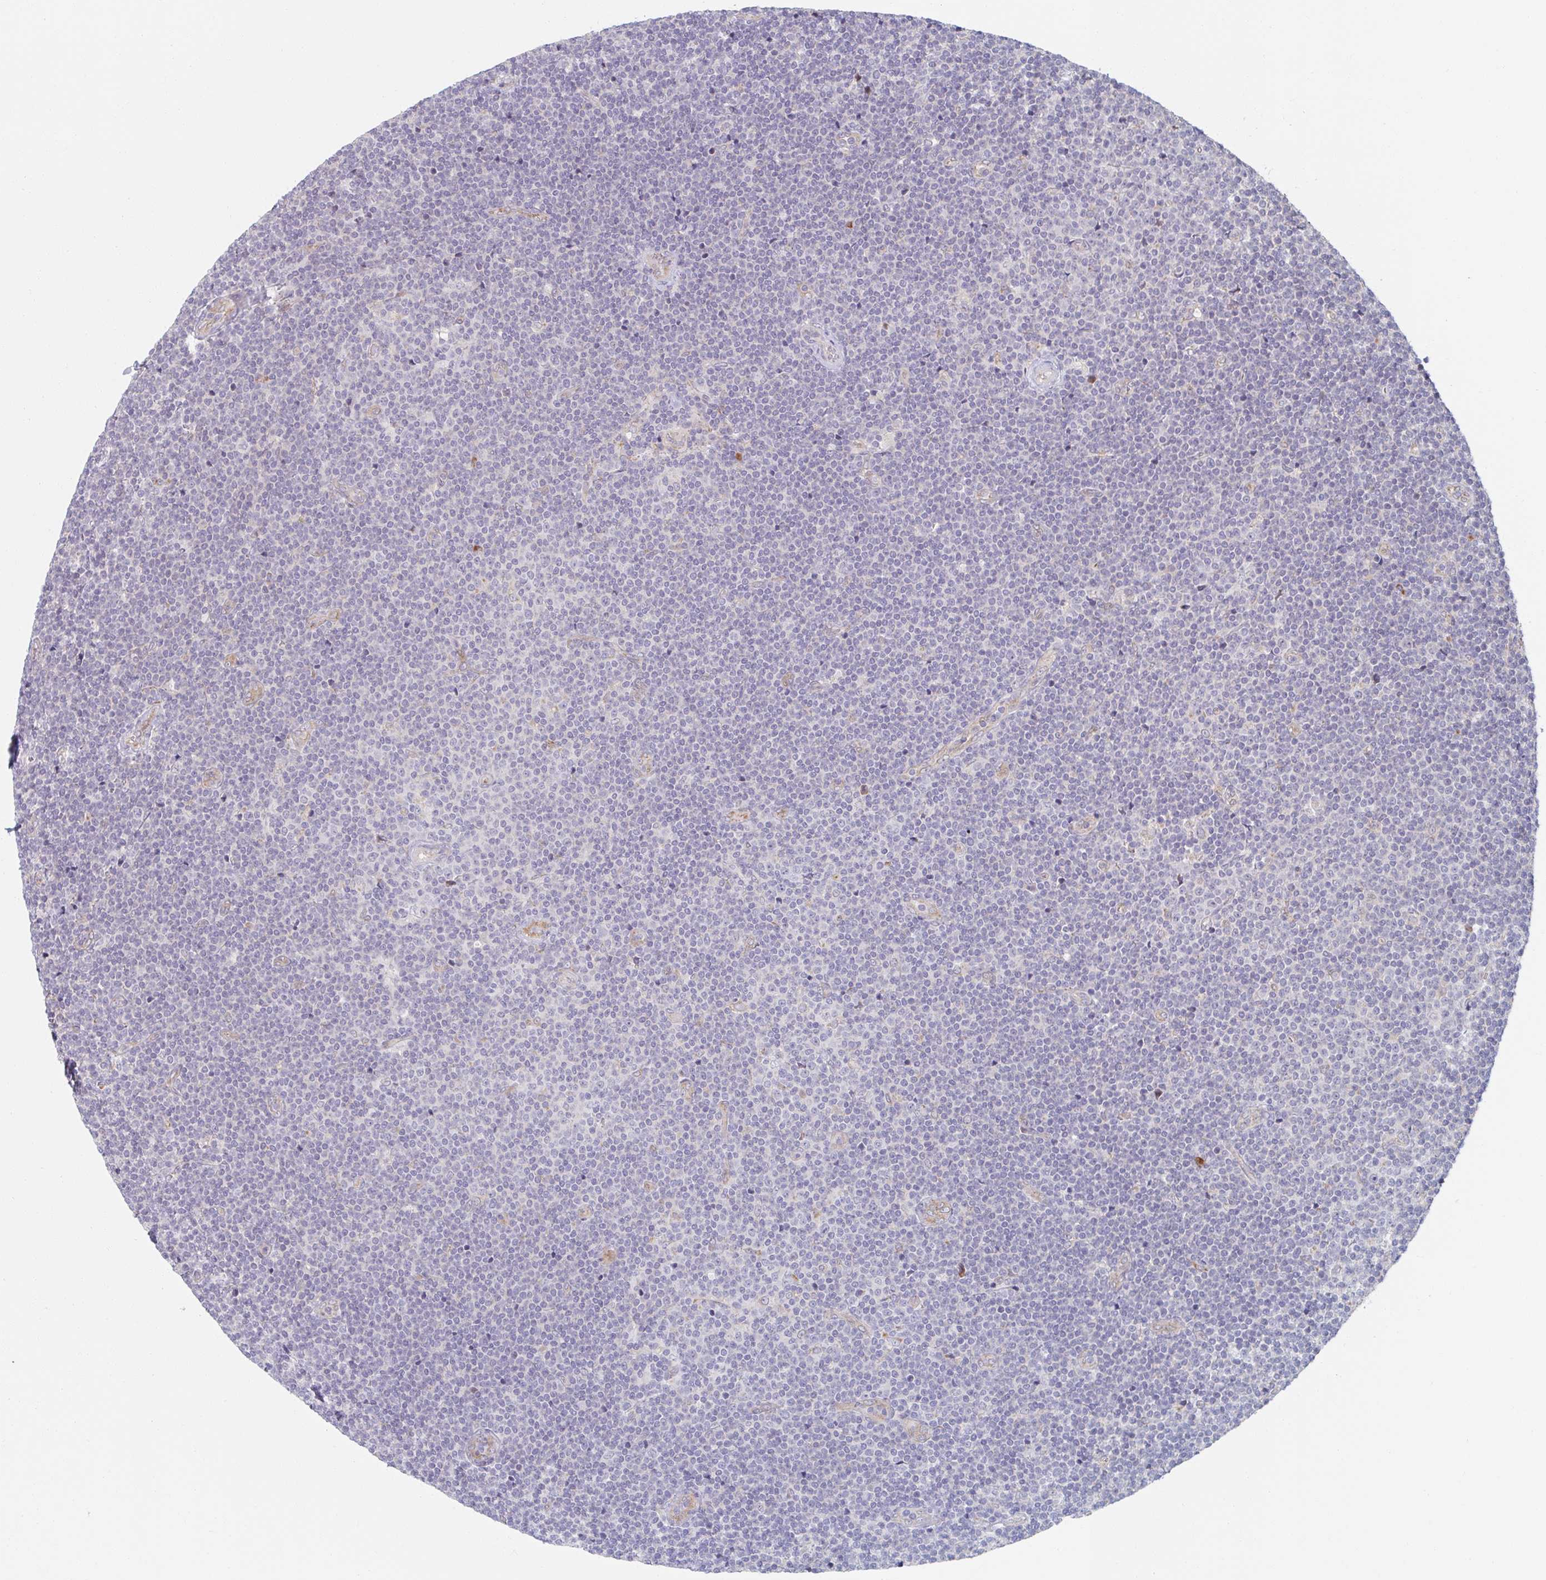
{"staining": {"intensity": "negative", "quantity": "none", "location": "none"}, "tissue": "lymphoma", "cell_type": "Tumor cells", "image_type": "cancer", "snomed": [{"axis": "morphology", "description": "Malignant lymphoma, non-Hodgkin's type, Low grade"}, {"axis": "topography", "description": "Lymph node"}], "caption": "Low-grade malignant lymphoma, non-Hodgkin's type was stained to show a protein in brown. There is no significant positivity in tumor cells.", "gene": "TRAPPC10", "patient": {"sex": "male", "age": 48}}